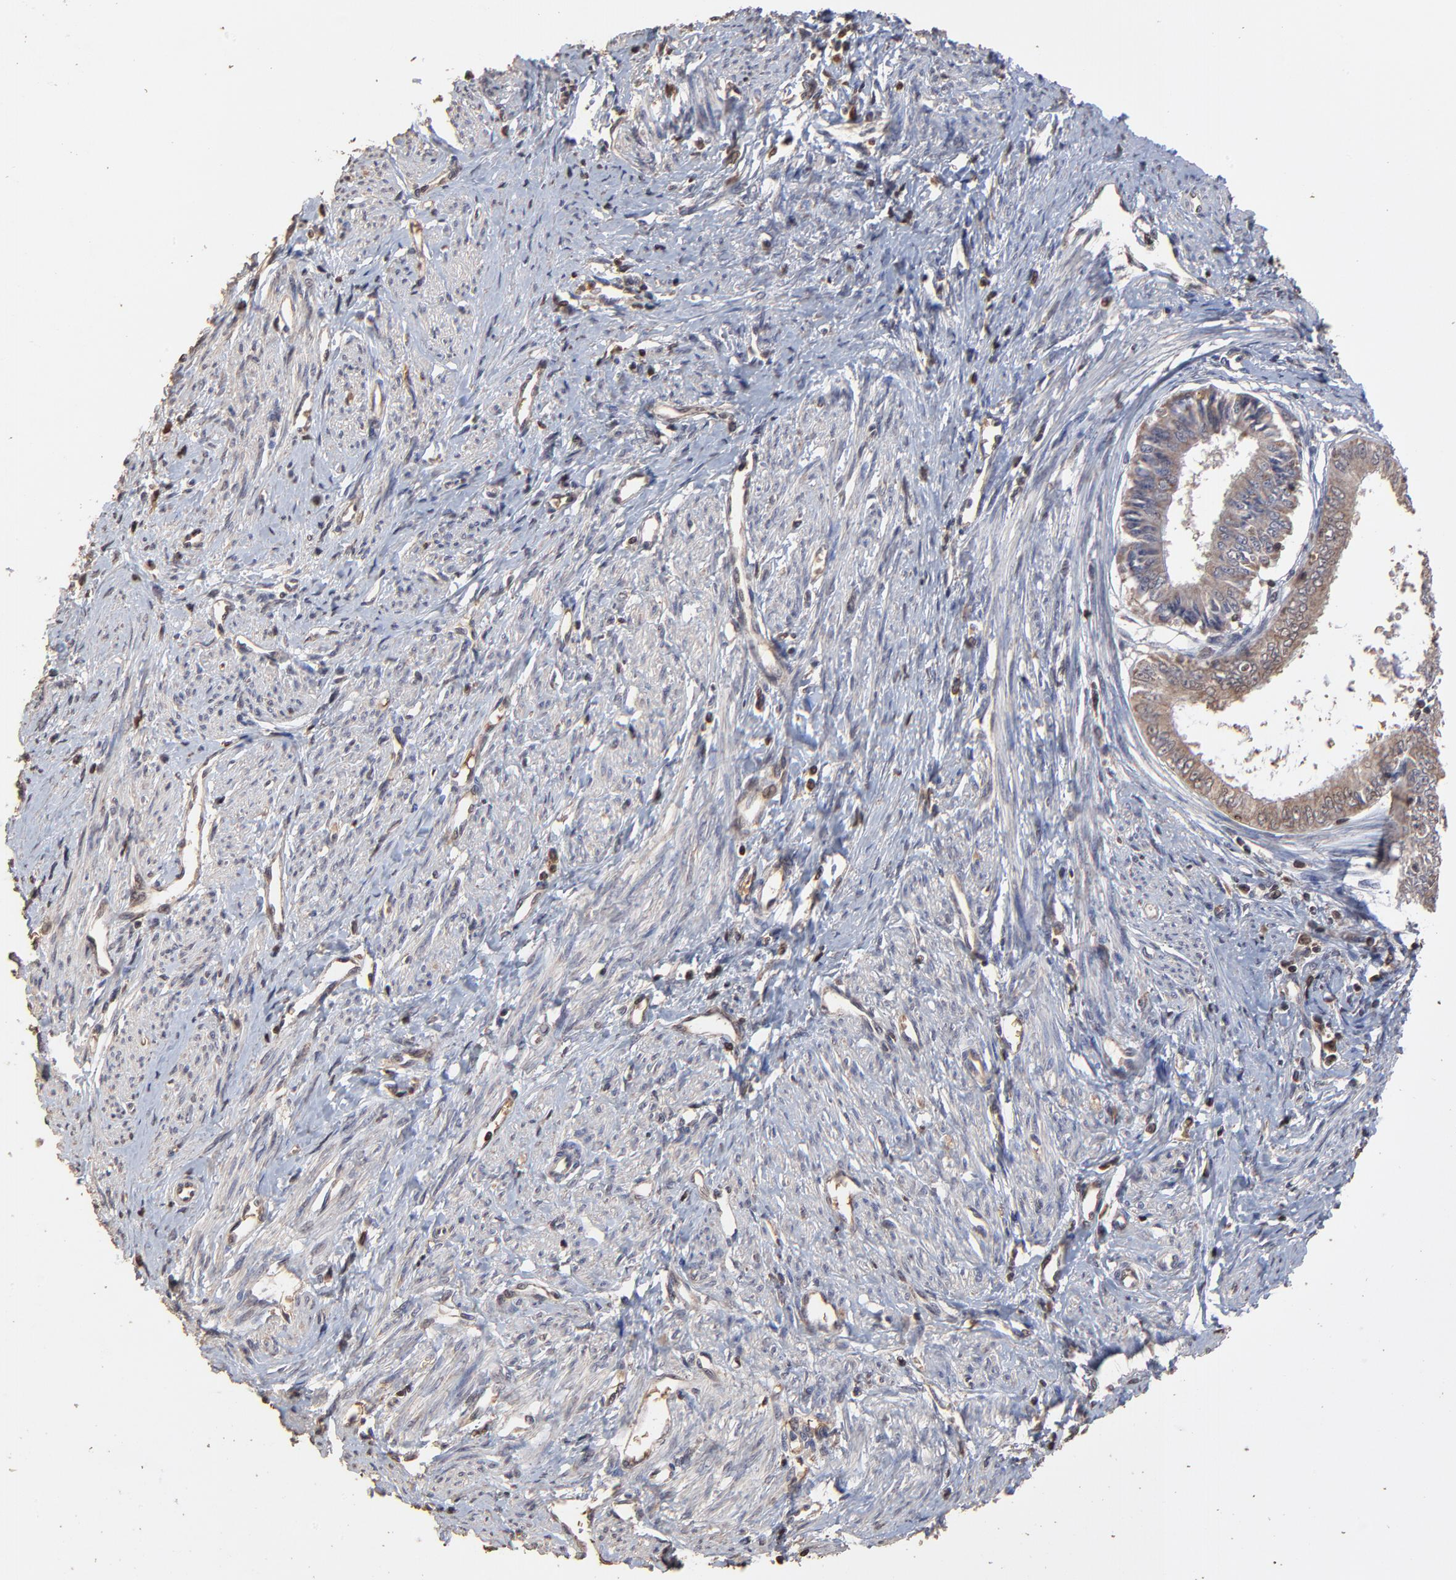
{"staining": {"intensity": "weak", "quantity": ">75%", "location": "cytoplasmic/membranous"}, "tissue": "endometrial cancer", "cell_type": "Tumor cells", "image_type": "cancer", "snomed": [{"axis": "morphology", "description": "Adenocarcinoma, NOS"}, {"axis": "topography", "description": "Endometrium"}], "caption": "This photomicrograph displays adenocarcinoma (endometrial) stained with immunohistochemistry (IHC) to label a protein in brown. The cytoplasmic/membranous of tumor cells show weak positivity for the protein. Nuclei are counter-stained blue.", "gene": "CASP1", "patient": {"sex": "female", "age": 76}}